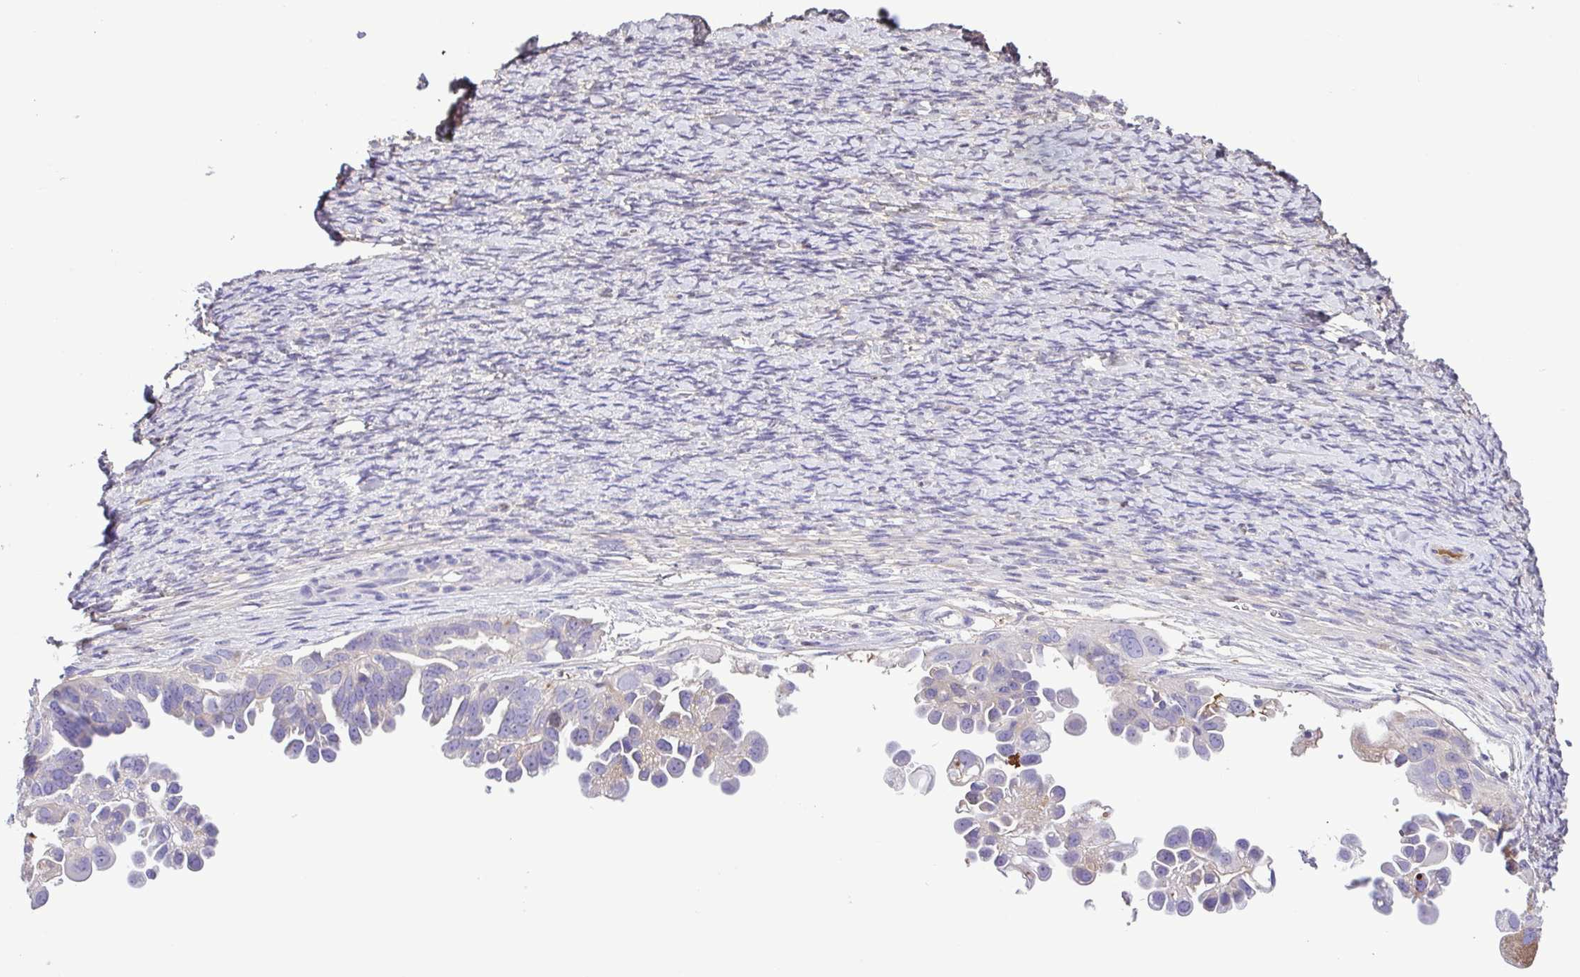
{"staining": {"intensity": "negative", "quantity": "none", "location": "none"}, "tissue": "ovarian cancer", "cell_type": "Tumor cells", "image_type": "cancer", "snomed": [{"axis": "morphology", "description": "Cystadenocarcinoma, serous, NOS"}, {"axis": "topography", "description": "Ovary"}], "caption": "Immunohistochemistry of human ovarian serous cystadenocarcinoma displays no positivity in tumor cells.", "gene": "IGFL1", "patient": {"sex": "female", "age": 53}}